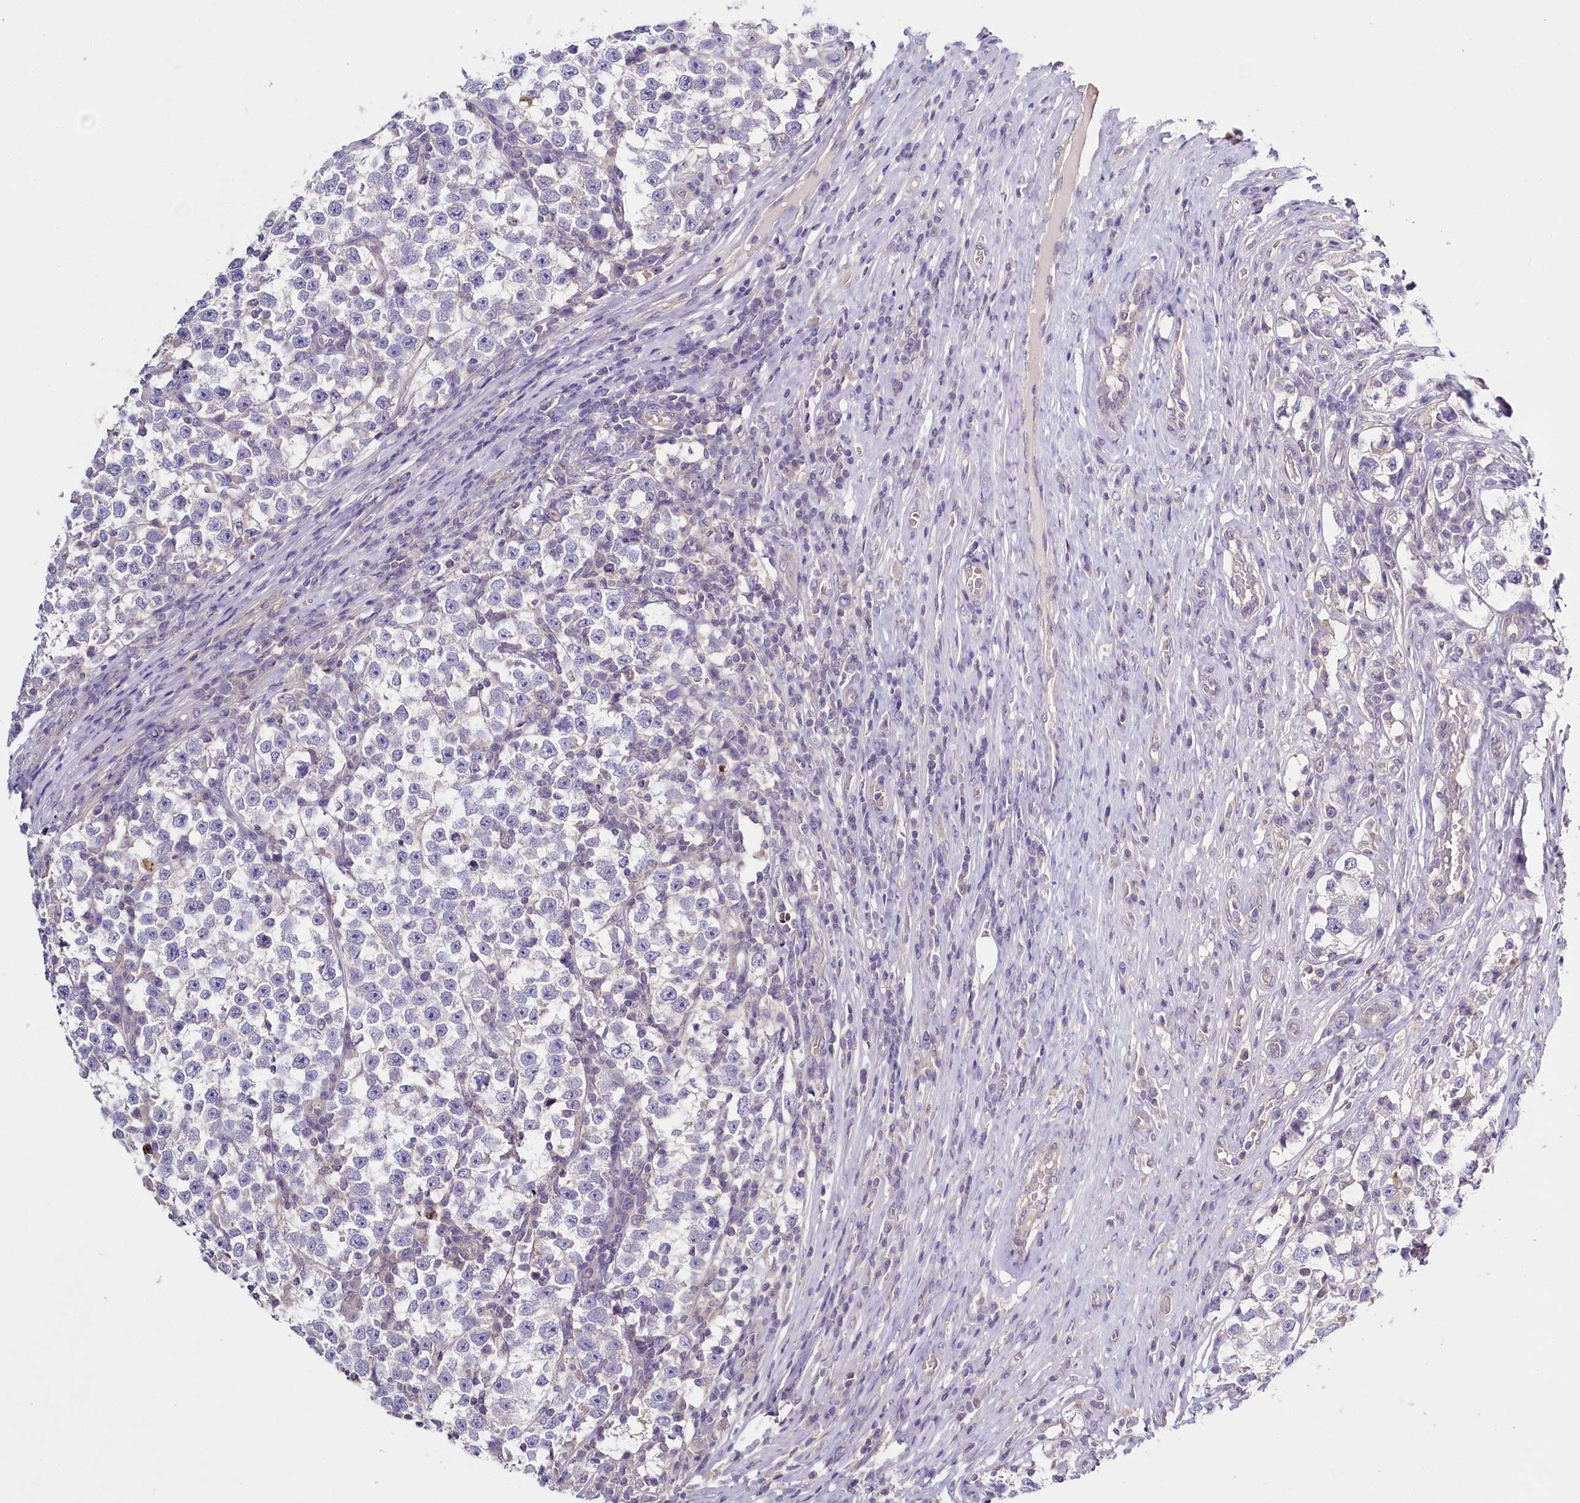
{"staining": {"intensity": "negative", "quantity": "none", "location": "none"}, "tissue": "testis cancer", "cell_type": "Tumor cells", "image_type": "cancer", "snomed": [{"axis": "morphology", "description": "Normal tissue, NOS"}, {"axis": "morphology", "description": "Seminoma, NOS"}, {"axis": "topography", "description": "Testis"}], "caption": "Immunohistochemistry (IHC) of human testis seminoma reveals no staining in tumor cells.", "gene": "PDE6D", "patient": {"sex": "male", "age": 43}}